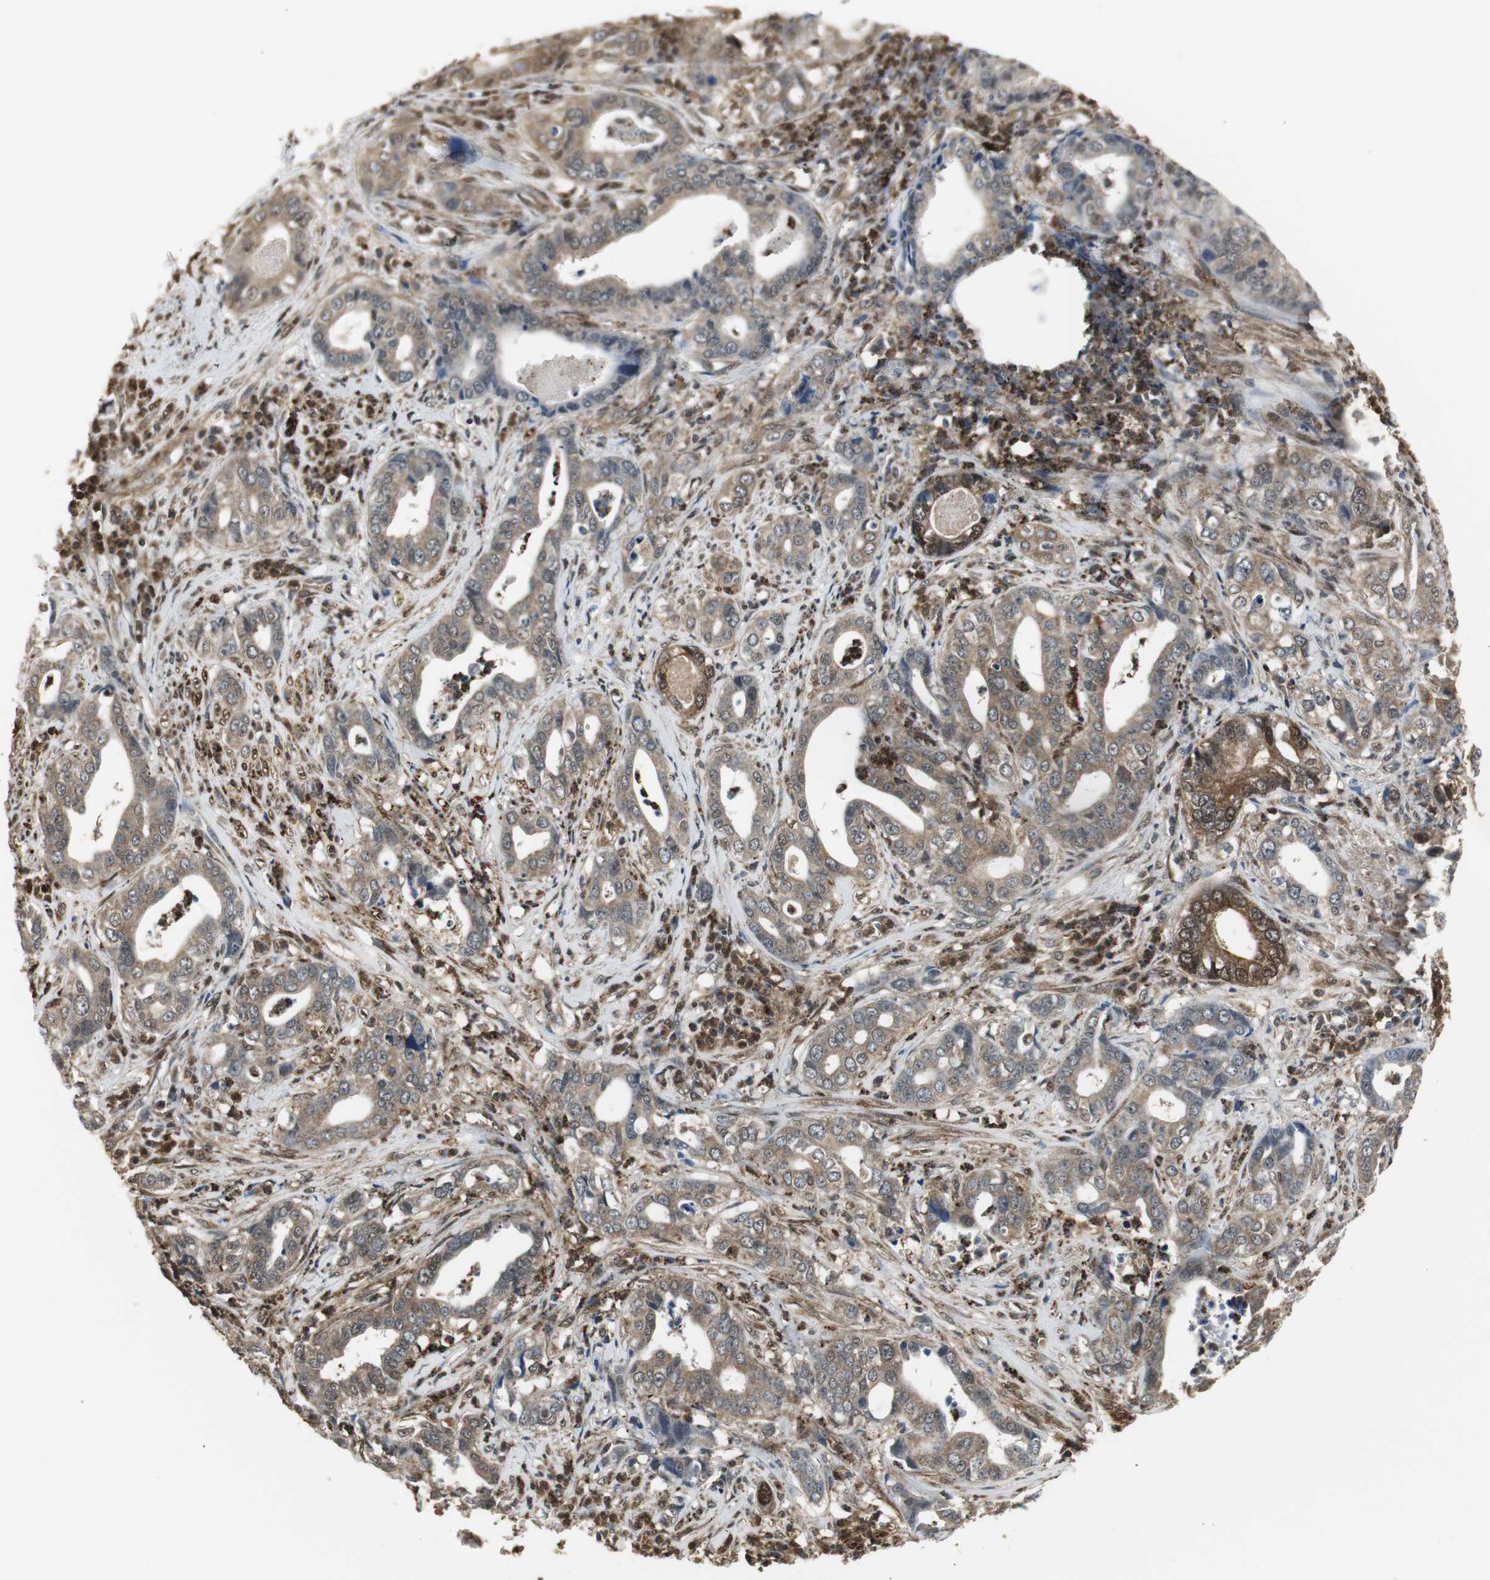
{"staining": {"intensity": "strong", "quantity": ">75%", "location": "cytoplasmic/membranous"}, "tissue": "liver cancer", "cell_type": "Tumor cells", "image_type": "cancer", "snomed": [{"axis": "morphology", "description": "Cholangiocarcinoma"}, {"axis": "topography", "description": "Liver"}], "caption": "Protein staining of cholangiocarcinoma (liver) tissue demonstrates strong cytoplasmic/membranous staining in about >75% of tumor cells. The staining is performed using DAB brown chromogen to label protein expression. The nuclei are counter-stained blue using hematoxylin.", "gene": "PLIN3", "patient": {"sex": "female", "age": 61}}